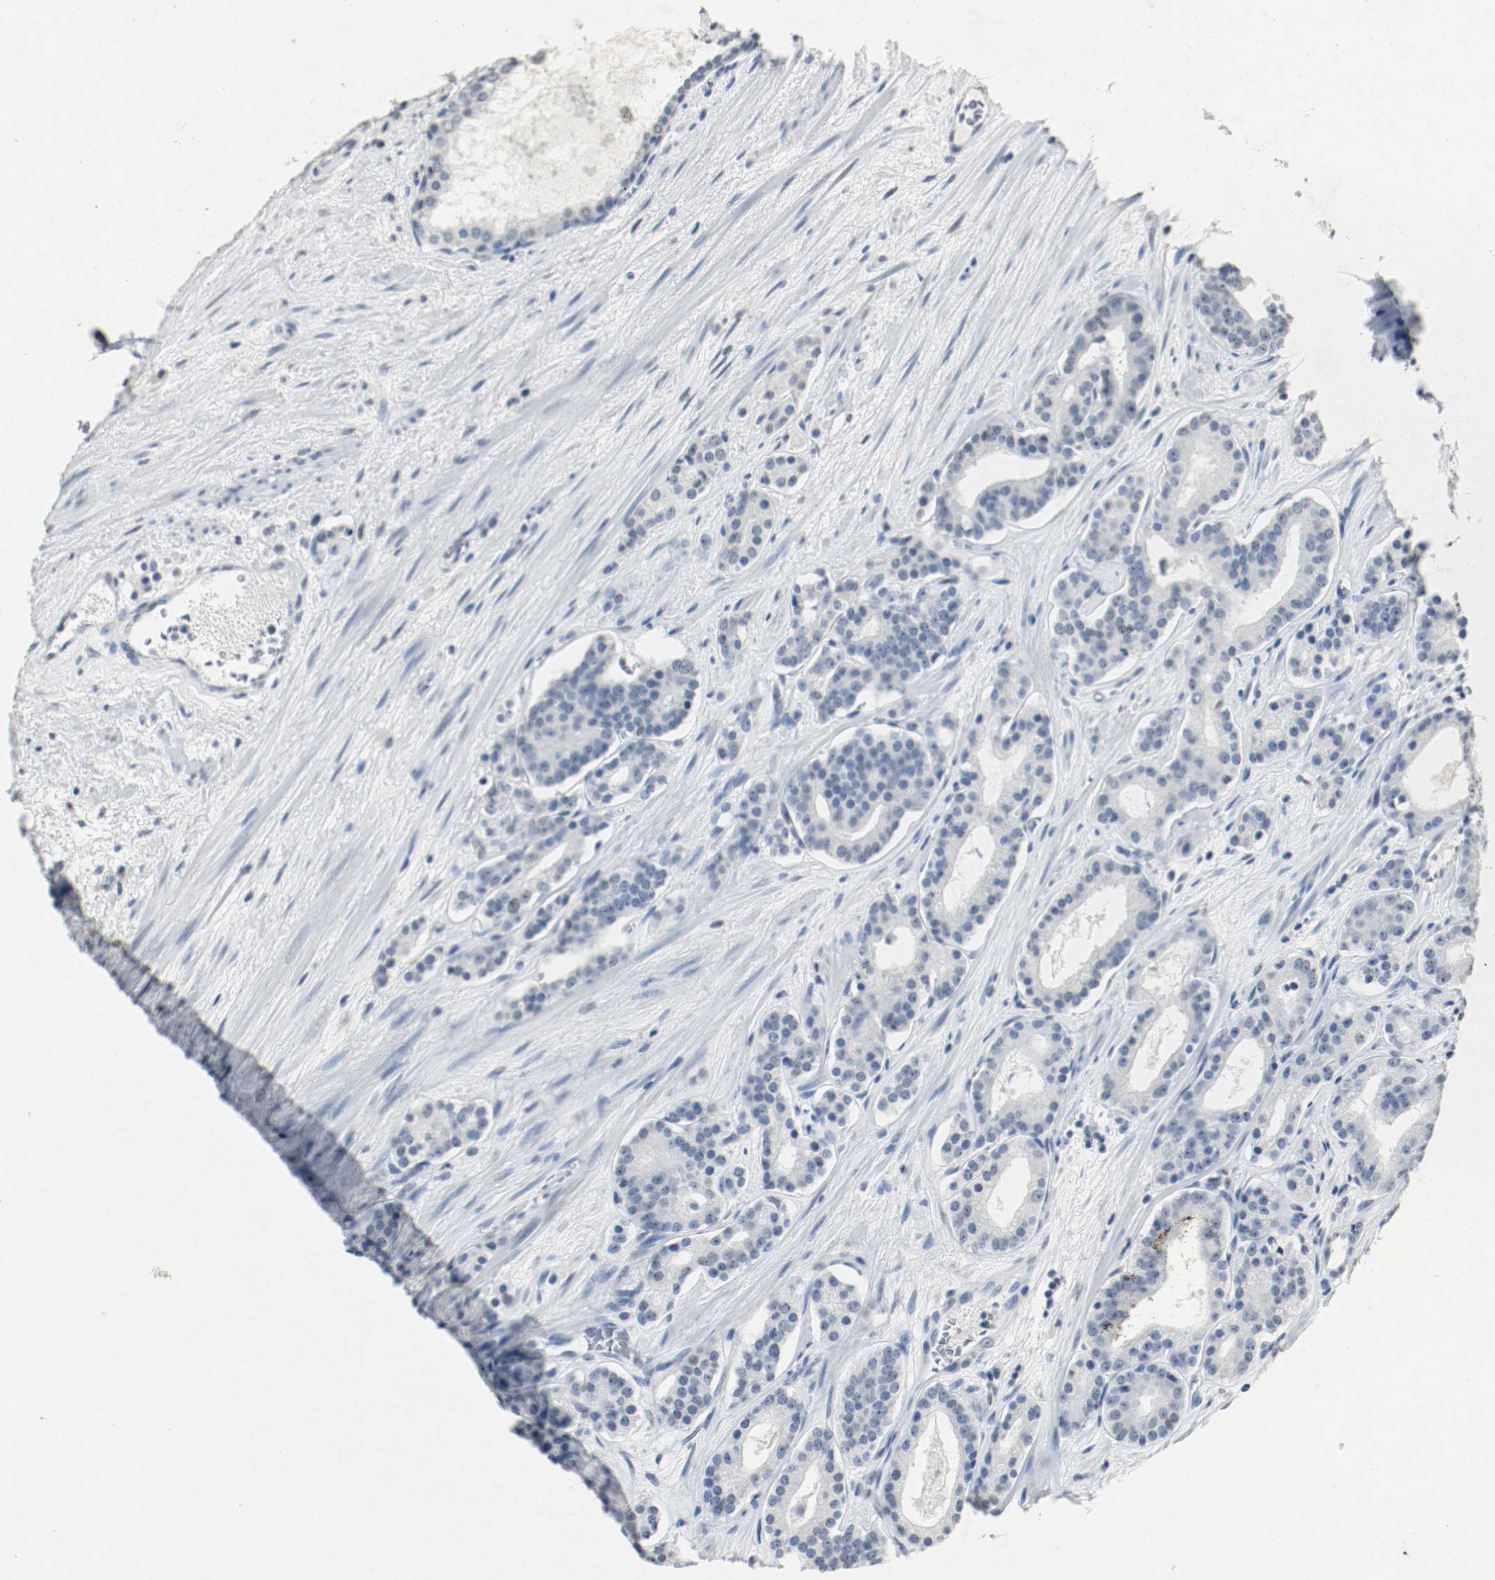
{"staining": {"intensity": "negative", "quantity": "none", "location": "none"}, "tissue": "prostate cancer", "cell_type": "Tumor cells", "image_type": "cancer", "snomed": [{"axis": "morphology", "description": "Adenocarcinoma, Low grade"}, {"axis": "topography", "description": "Prostate"}], "caption": "IHC image of neoplastic tissue: human prostate cancer (low-grade adenocarcinoma) stained with DAB displays no significant protein staining in tumor cells.", "gene": "DNMT1", "patient": {"sex": "male", "age": 63}}